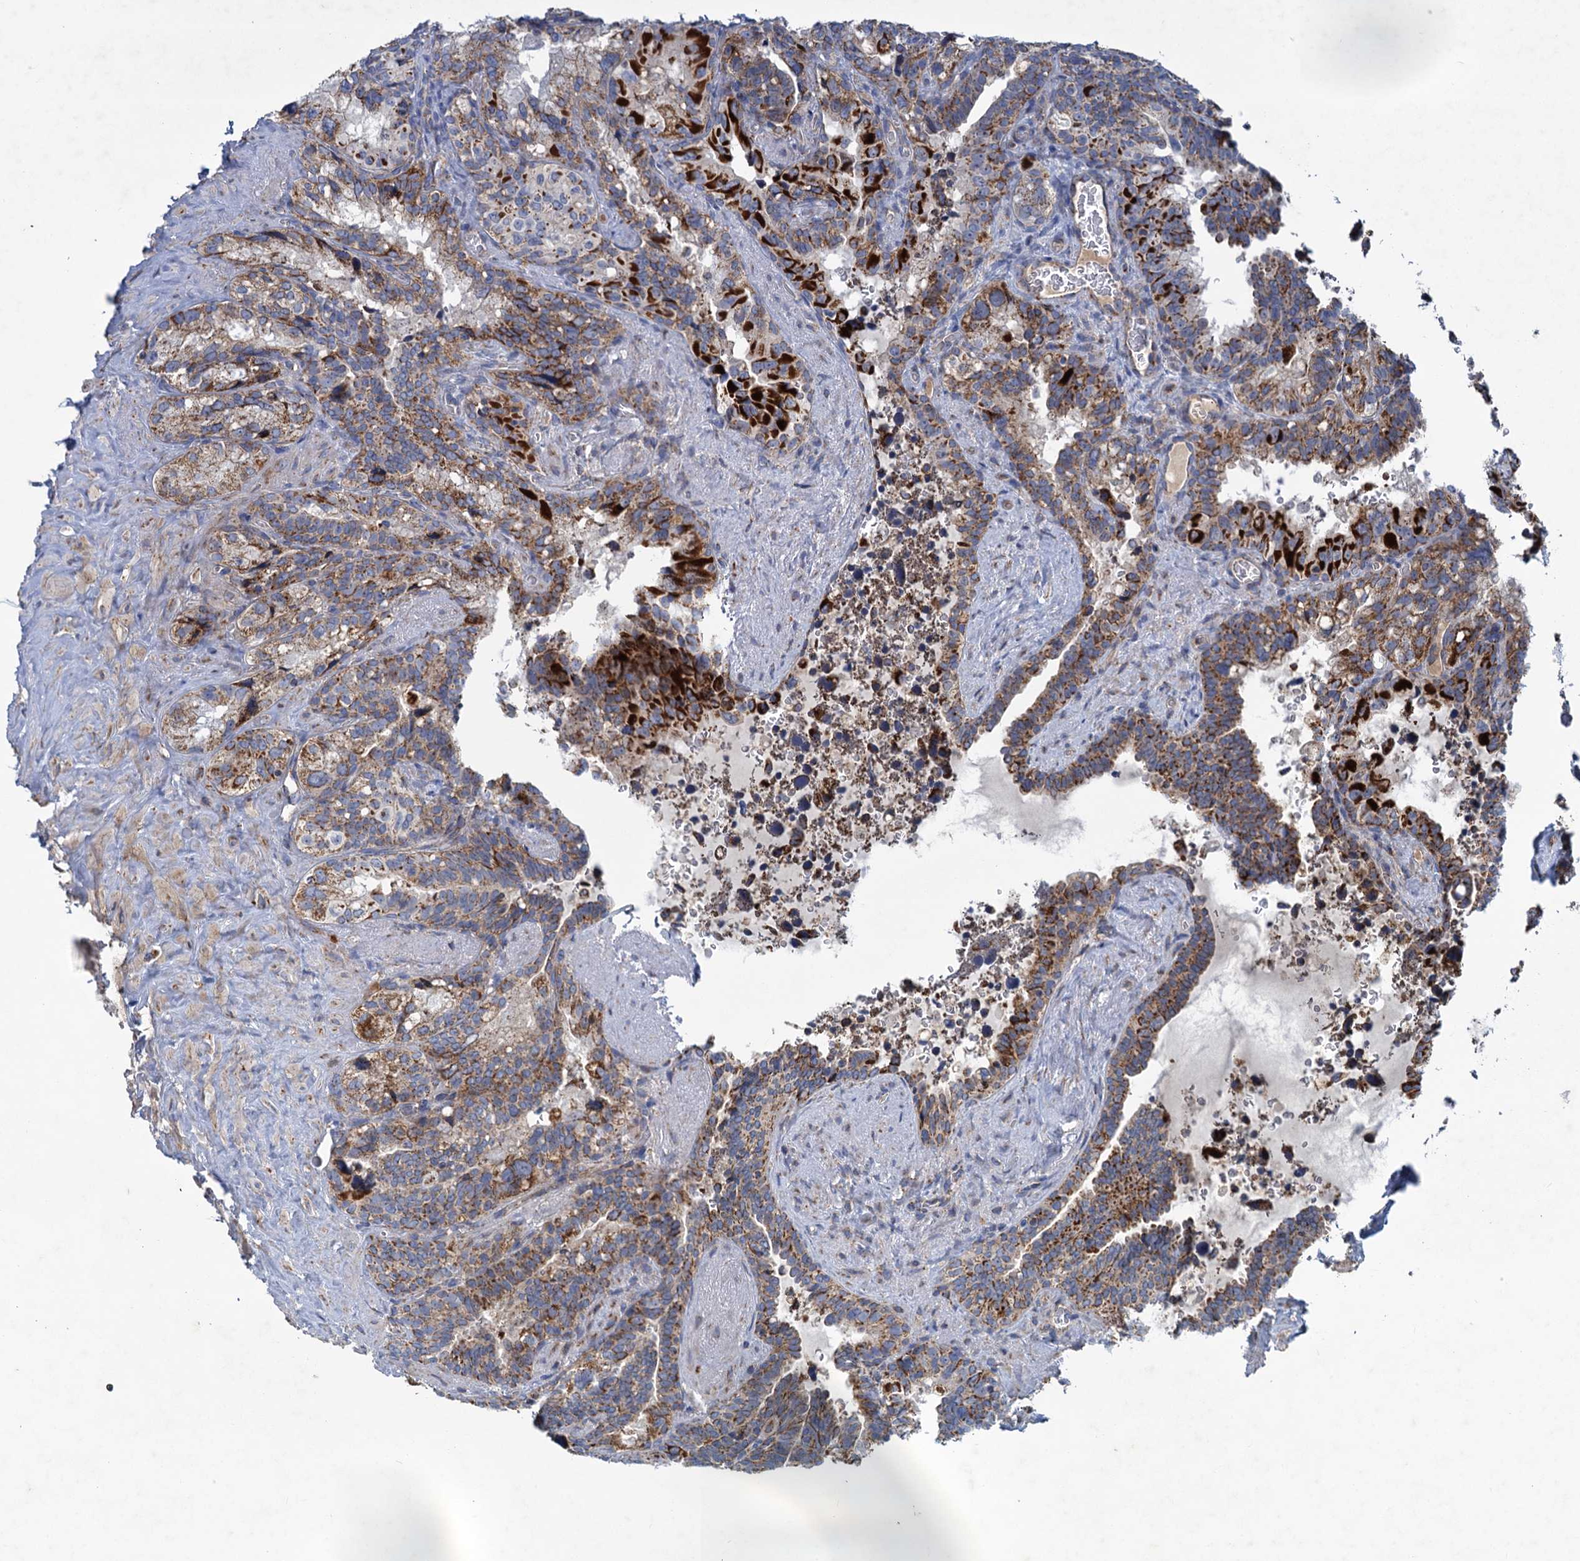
{"staining": {"intensity": "moderate", "quantity": ">75%", "location": "cytoplasmic/membranous"}, "tissue": "seminal vesicle", "cell_type": "Glandular cells", "image_type": "normal", "snomed": [{"axis": "morphology", "description": "Normal tissue, NOS"}, {"axis": "topography", "description": "Seminal veicle"}], "caption": "DAB immunohistochemical staining of benign human seminal vesicle reveals moderate cytoplasmic/membranous protein staining in approximately >75% of glandular cells. The staining was performed using DAB (3,3'-diaminobenzidine), with brown indicating positive protein expression. Nuclei are stained blue with hematoxylin.", "gene": "GTPBP3", "patient": {"sex": "male", "age": 68}}